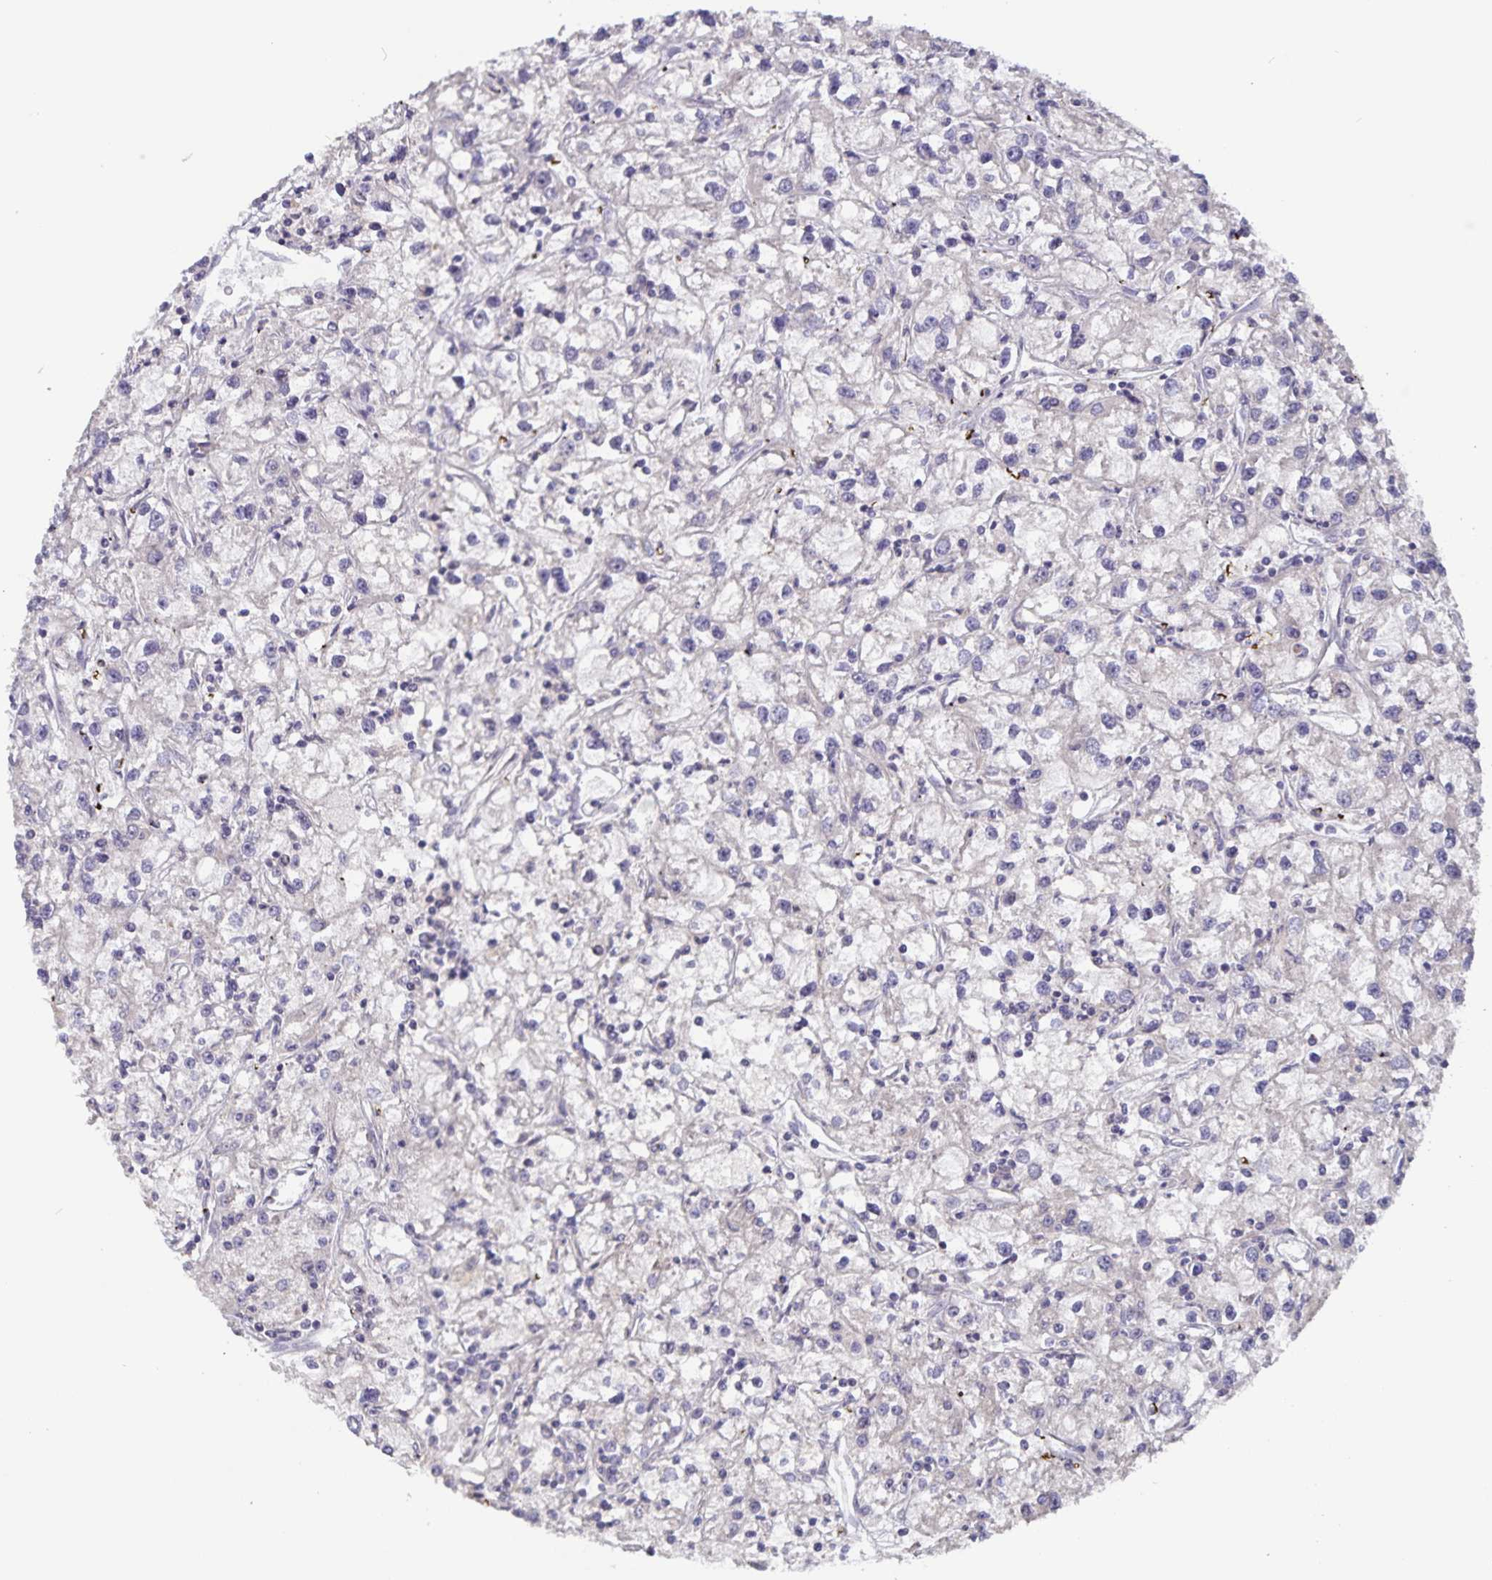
{"staining": {"intensity": "weak", "quantity": "25%-75%", "location": "cytoplasmic/membranous"}, "tissue": "renal cancer", "cell_type": "Tumor cells", "image_type": "cancer", "snomed": [{"axis": "morphology", "description": "Adenocarcinoma, NOS"}, {"axis": "topography", "description": "Kidney"}], "caption": "Protein expression analysis of human renal adenocarcinoma reveals weak cytoplasmic/membranous positivity in about 25%-75% of tumor cells.", "gene": "FBXL16", "patient": {"sex": "female", "age": 59}}